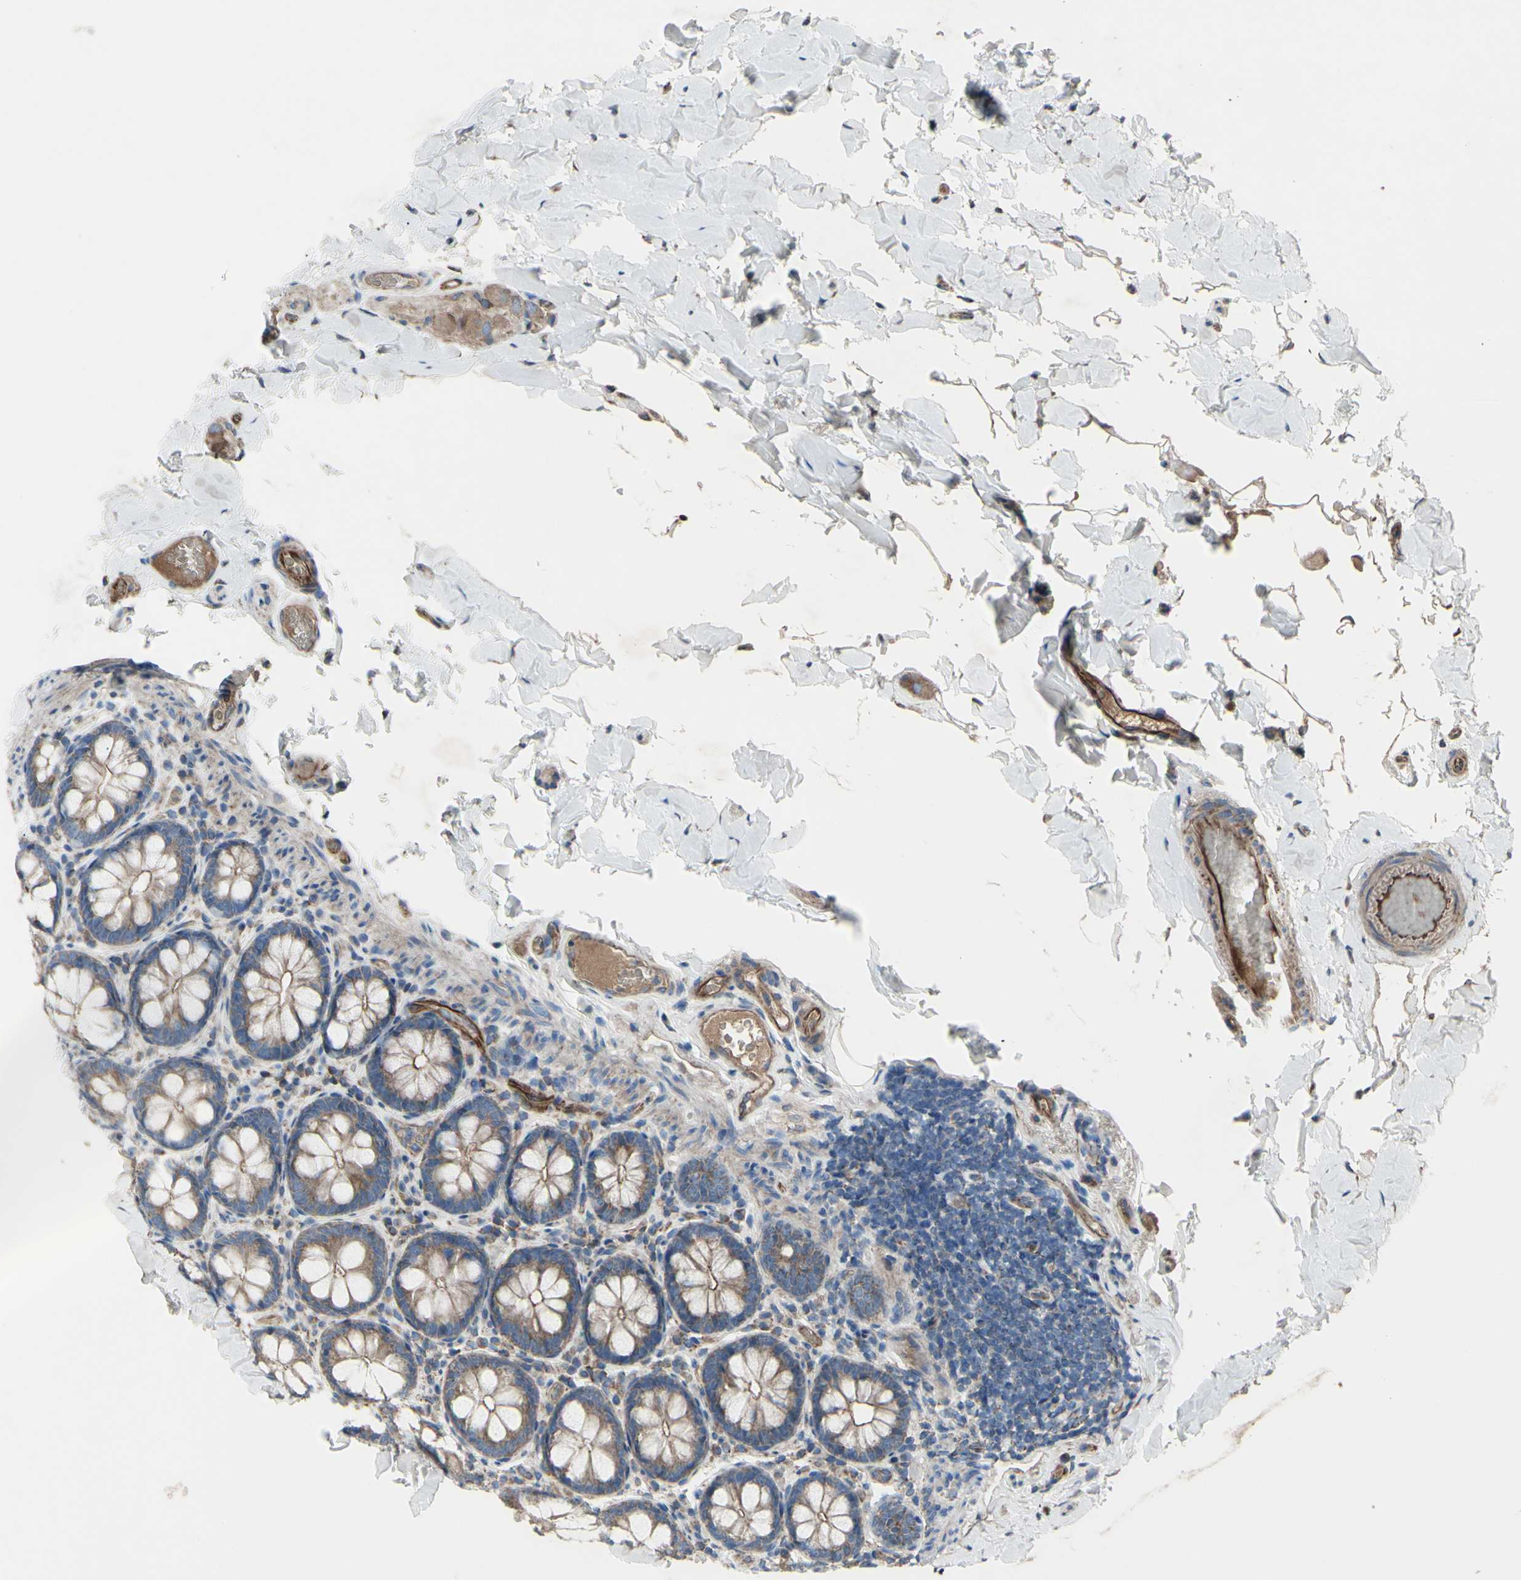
{"staining": {"intensity": "strong", "quantity": ">75%", "location": "cytoplasmic/membranous"}, "tissue": "colon", "cell_type": "Endothelial cells", "image_type": "normal", "snomed": [{"axis": "morphology", "description": "Normal tissue, NOS"}, {"axis": "topography", "description": "Colon"}], "caption": "The immunohistochemical stain labels strong cytoplasmic/membranous staining in endothelial cells of unremarkable colon. (Brightfield microscopy of DAB IHC at high magnification).", "gene": "EMC7", "patient": {"sex": "female", "age": 61}}